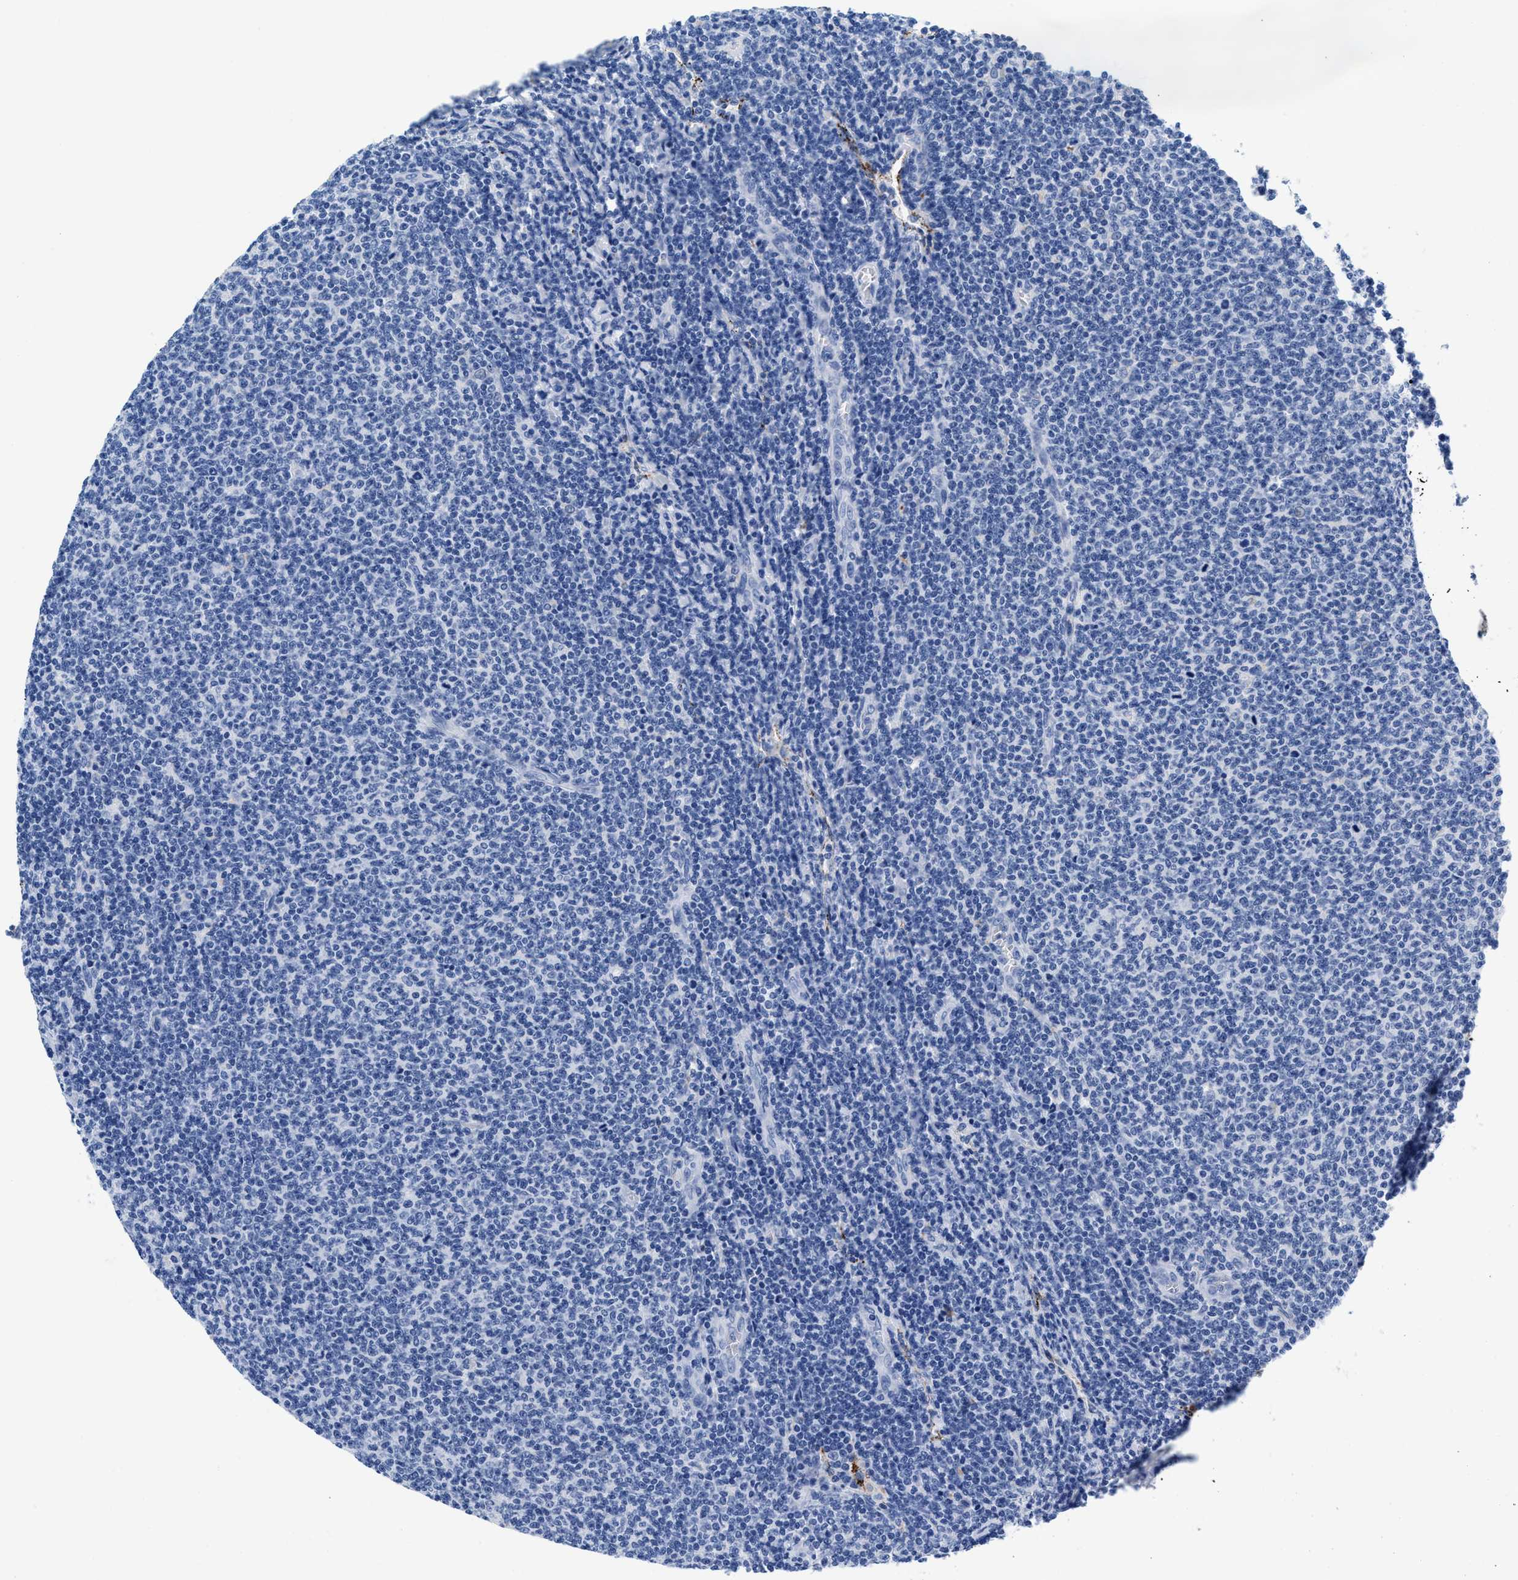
{"staining": {"intensity": "negative", "quantity": "none", "location": "none"}, "tissue": "lymphoma", "cell_type": "Tumor cells", "image_type": "cancer", "snomed": [{"axis": "morphology", "description": "Malignant lymphoma, non-Hodgkin's type, Low grade"}, {"axis": "topography", "description": "Lymph node"}], "caption": "Histopathology image shows no protein positivity in tumor cells of lymphoma tissue. (DAB (3,3'-diaminobenzidine) immunohistochemistry (IHC), high magnification).", "gene": "SLFN13", "patient": {"sex": "male", "age": 66}}